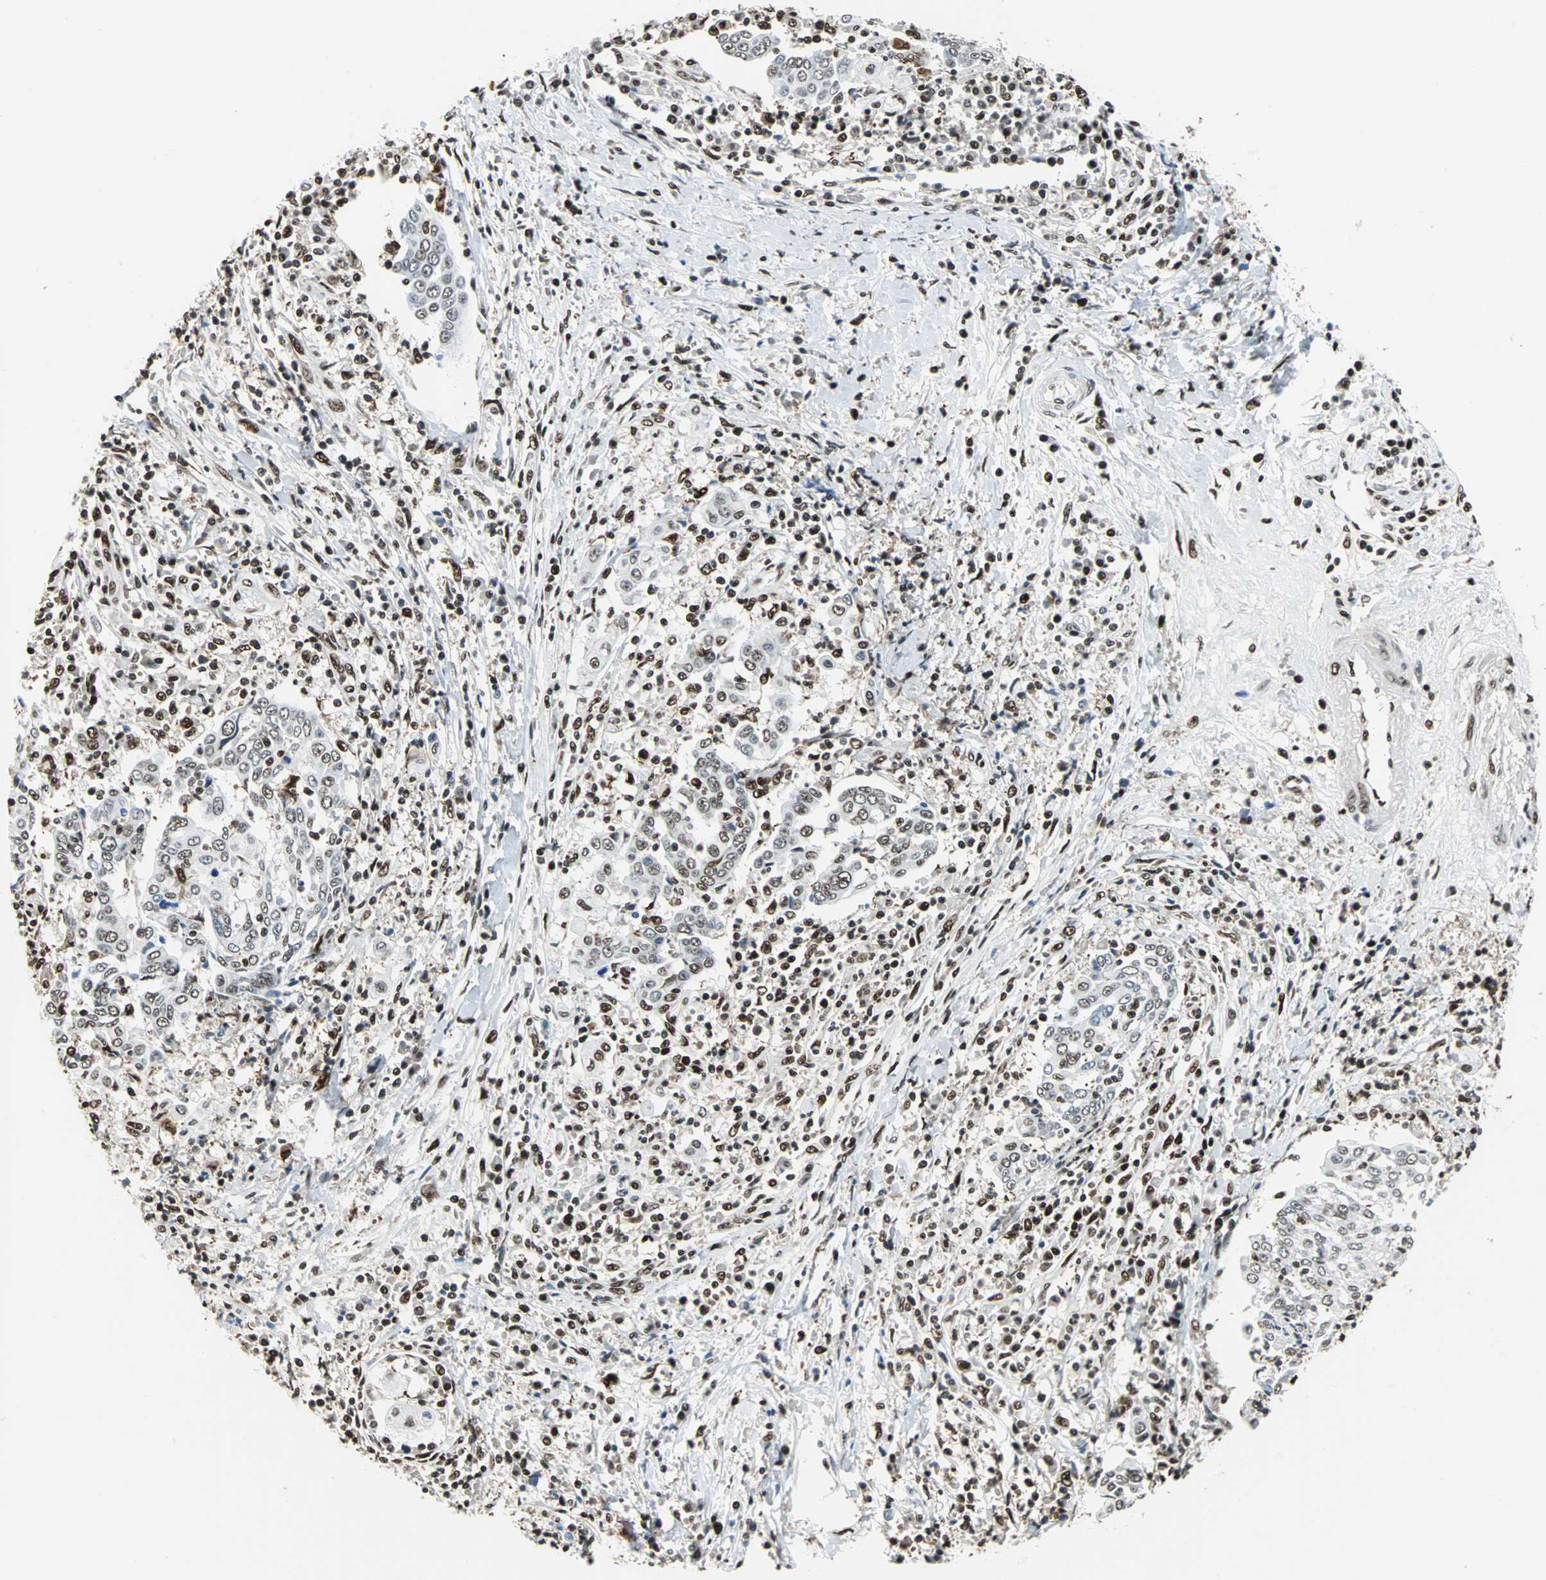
{"staining": {"intensity": "moderate", "quantity": ">75%", "location": "nuclear"}, "tissue": "cervical cancer", "cell_type": "Tumor cells", "image_type": "cancer", "snomed": [{"axis": "morphology", "description": "Squamous cell carcinoma, NOS"}, {"axis": "topography", "description": "Cervix"}], "caption": "Cervical cancer was stained to show a protein in brown. There is medium levels of moderate nuclear staining in about >75% of tumor cells.", "gene": "XRCC4", "patient": {"sex": "female", "age": 40}}